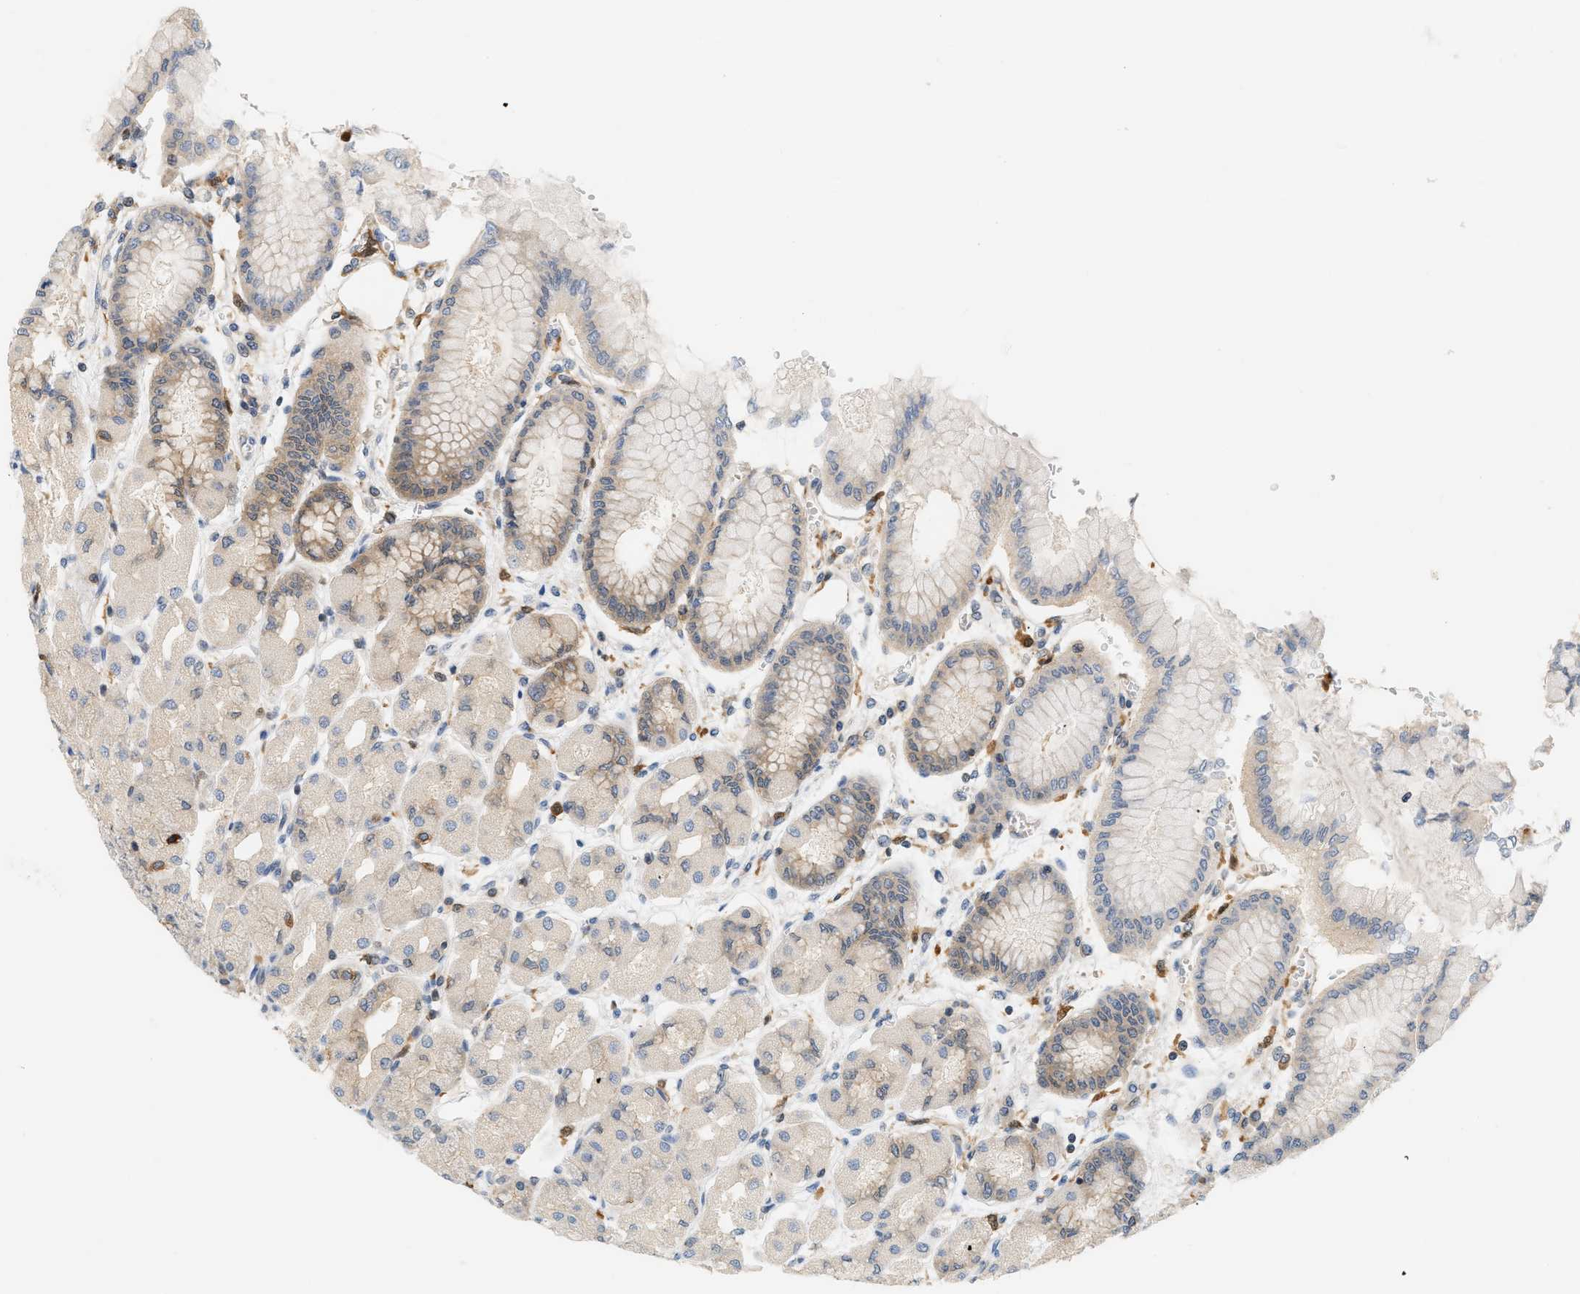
{"staining": {"intensity": "moderate", "quantity": "25%-75%", "location": "cytoplasmic/membranous"}, "tissue": "stomach", "cell_type": "Glandular cells", "image_type": "normal", "snomed": [{"axis": "morphology", "description": "Normal tissue, NOS"}, {"axis": "topography", "description": "Stomach, upper"}], "caption": "Immunohistochemistry histopathology image of unremarkable stomach: stomach stained using immunohistochemistry reveals medium levels of moderate protein expression localized specifically in the cytoplasmic/membranous of glandular cells, appearing as a cytoplasmic/membranous brown color.", "gene": "PYCARD", "patient": {"sex": "female", "age": 56}}